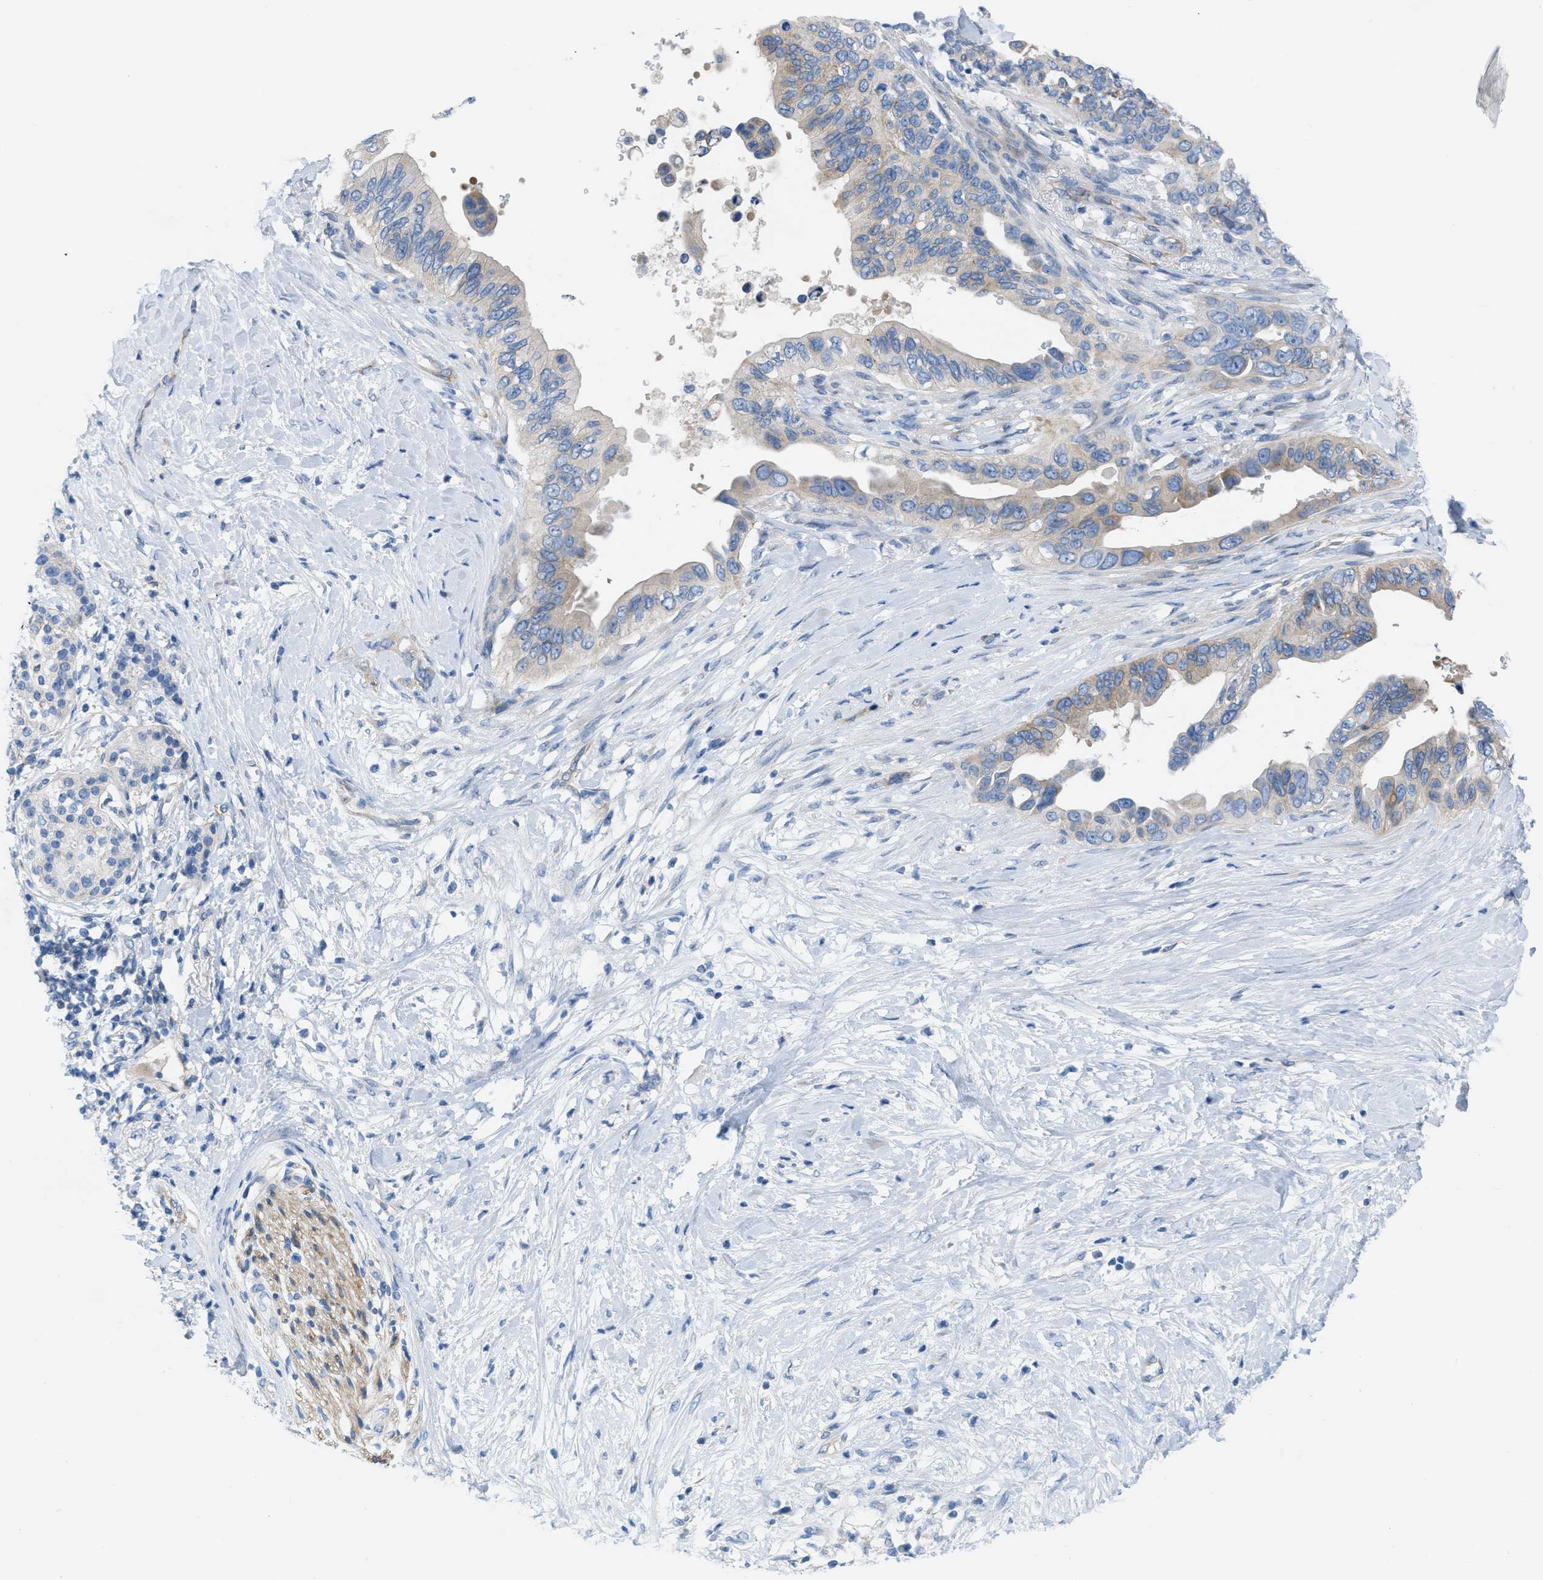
{"staining": {"intensity": "weak", "quantity": ">75%", "location": "cytoplasmic/membranous"}, "tissue": "pancreatic cancer", "cell_type": "Tumor cells", "image_type": "cancer", "snomed": [{"axis": "morphology", "description": "Adenocarcinoma, NOS"}, {"axis": "topography", "description": "Pancreas"}], "caption": "A micrograph showing weak cytoplasmic/membranous expression in about >75% of tumor cells in pancreatic cancer, as visualized by brown immunohistochemical staining.", "gene": "ASGR1", "patient": {"sex": "female", "age": 56}}